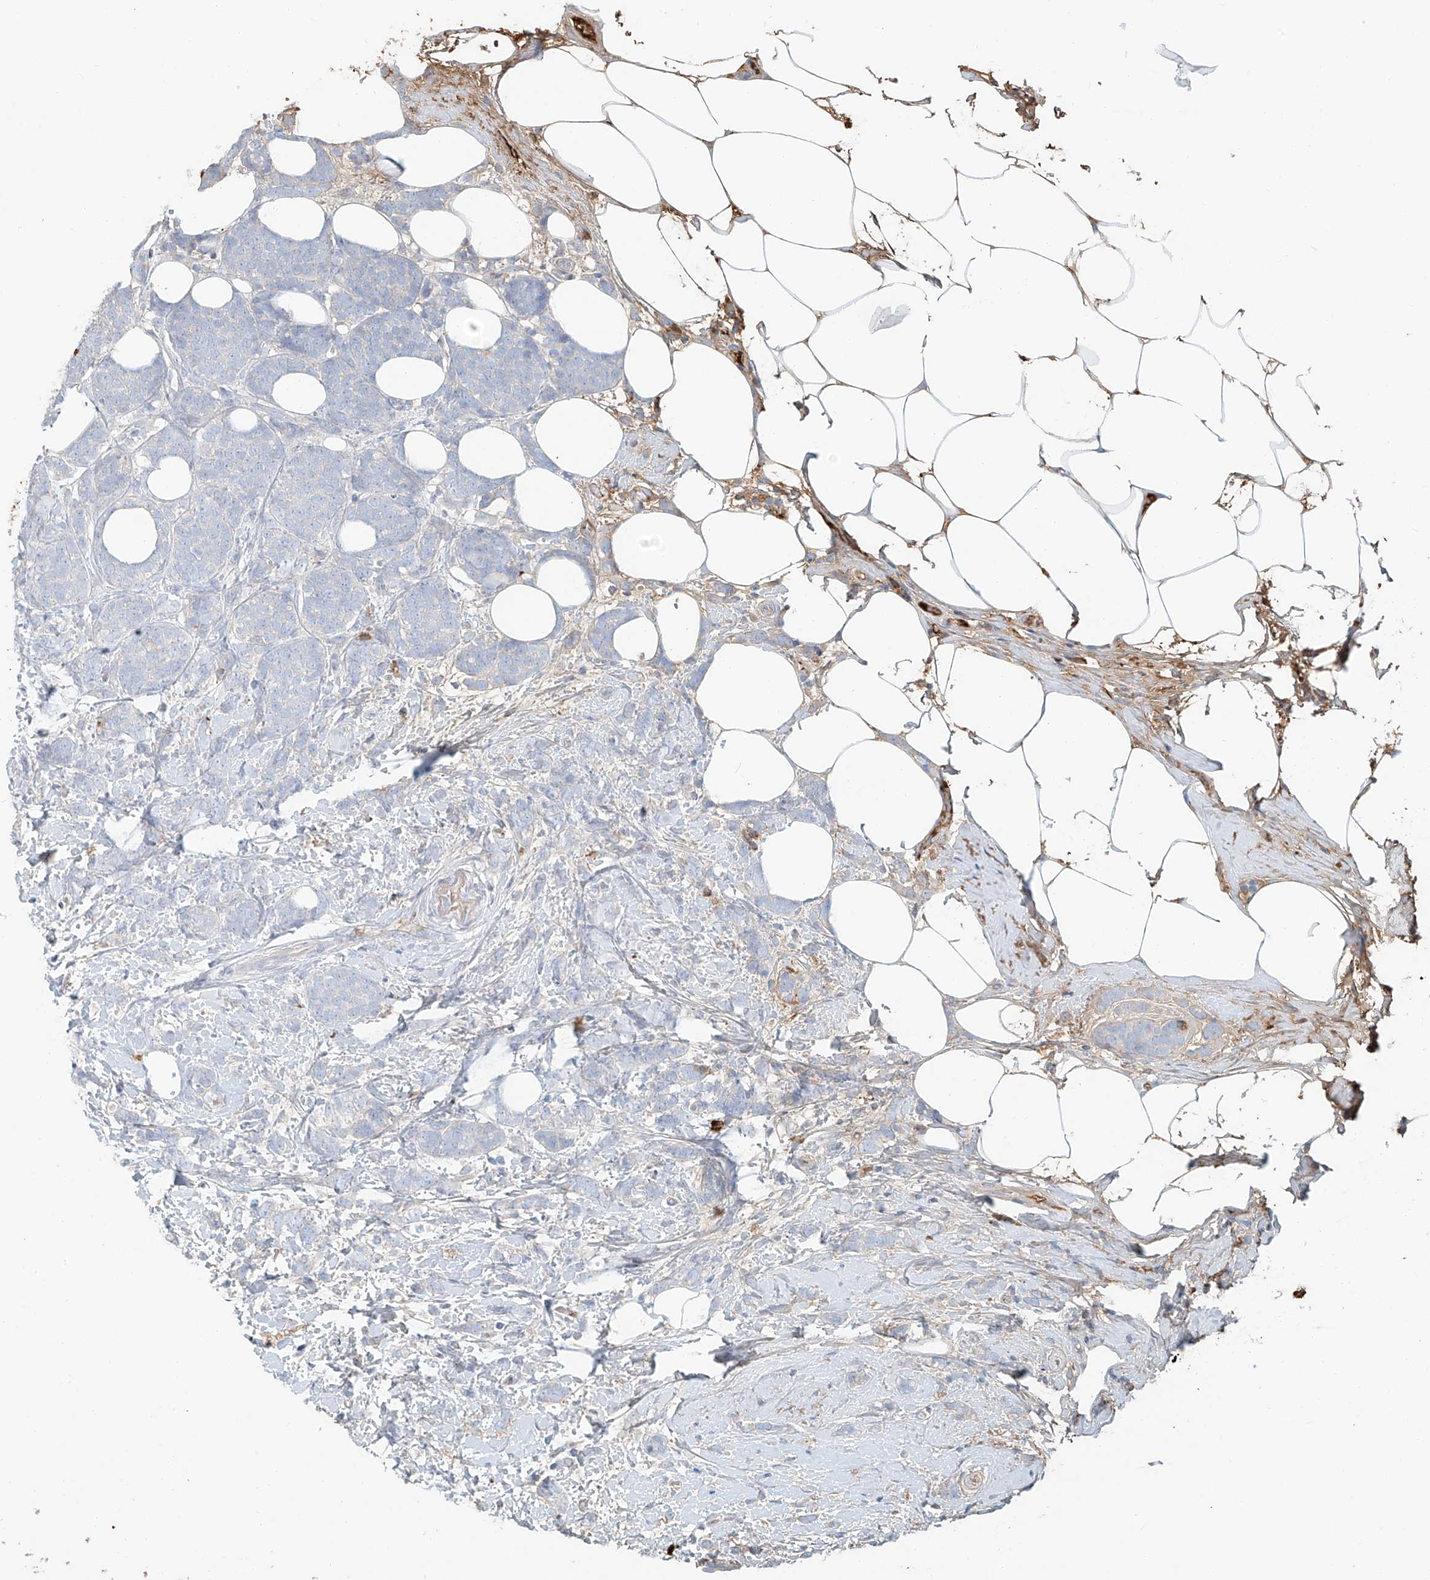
{"staining": {"intensity": "negative", "quantity": "none", "location": "none"}, "tissue": "breast cancer", "cell_type": "Tumor cells", "image_type": "cancer", "snomed": [{"axis": "morphology", "description": "Lobular carcinoma"}, {"axis": "topography", "description": "Breast"}], "caption": "Histopathology image shows no significant protein positivity in tumor cells of breast cancer.", "gene": "ZFP30", "patient": {"sex": "female", "age": 58}}